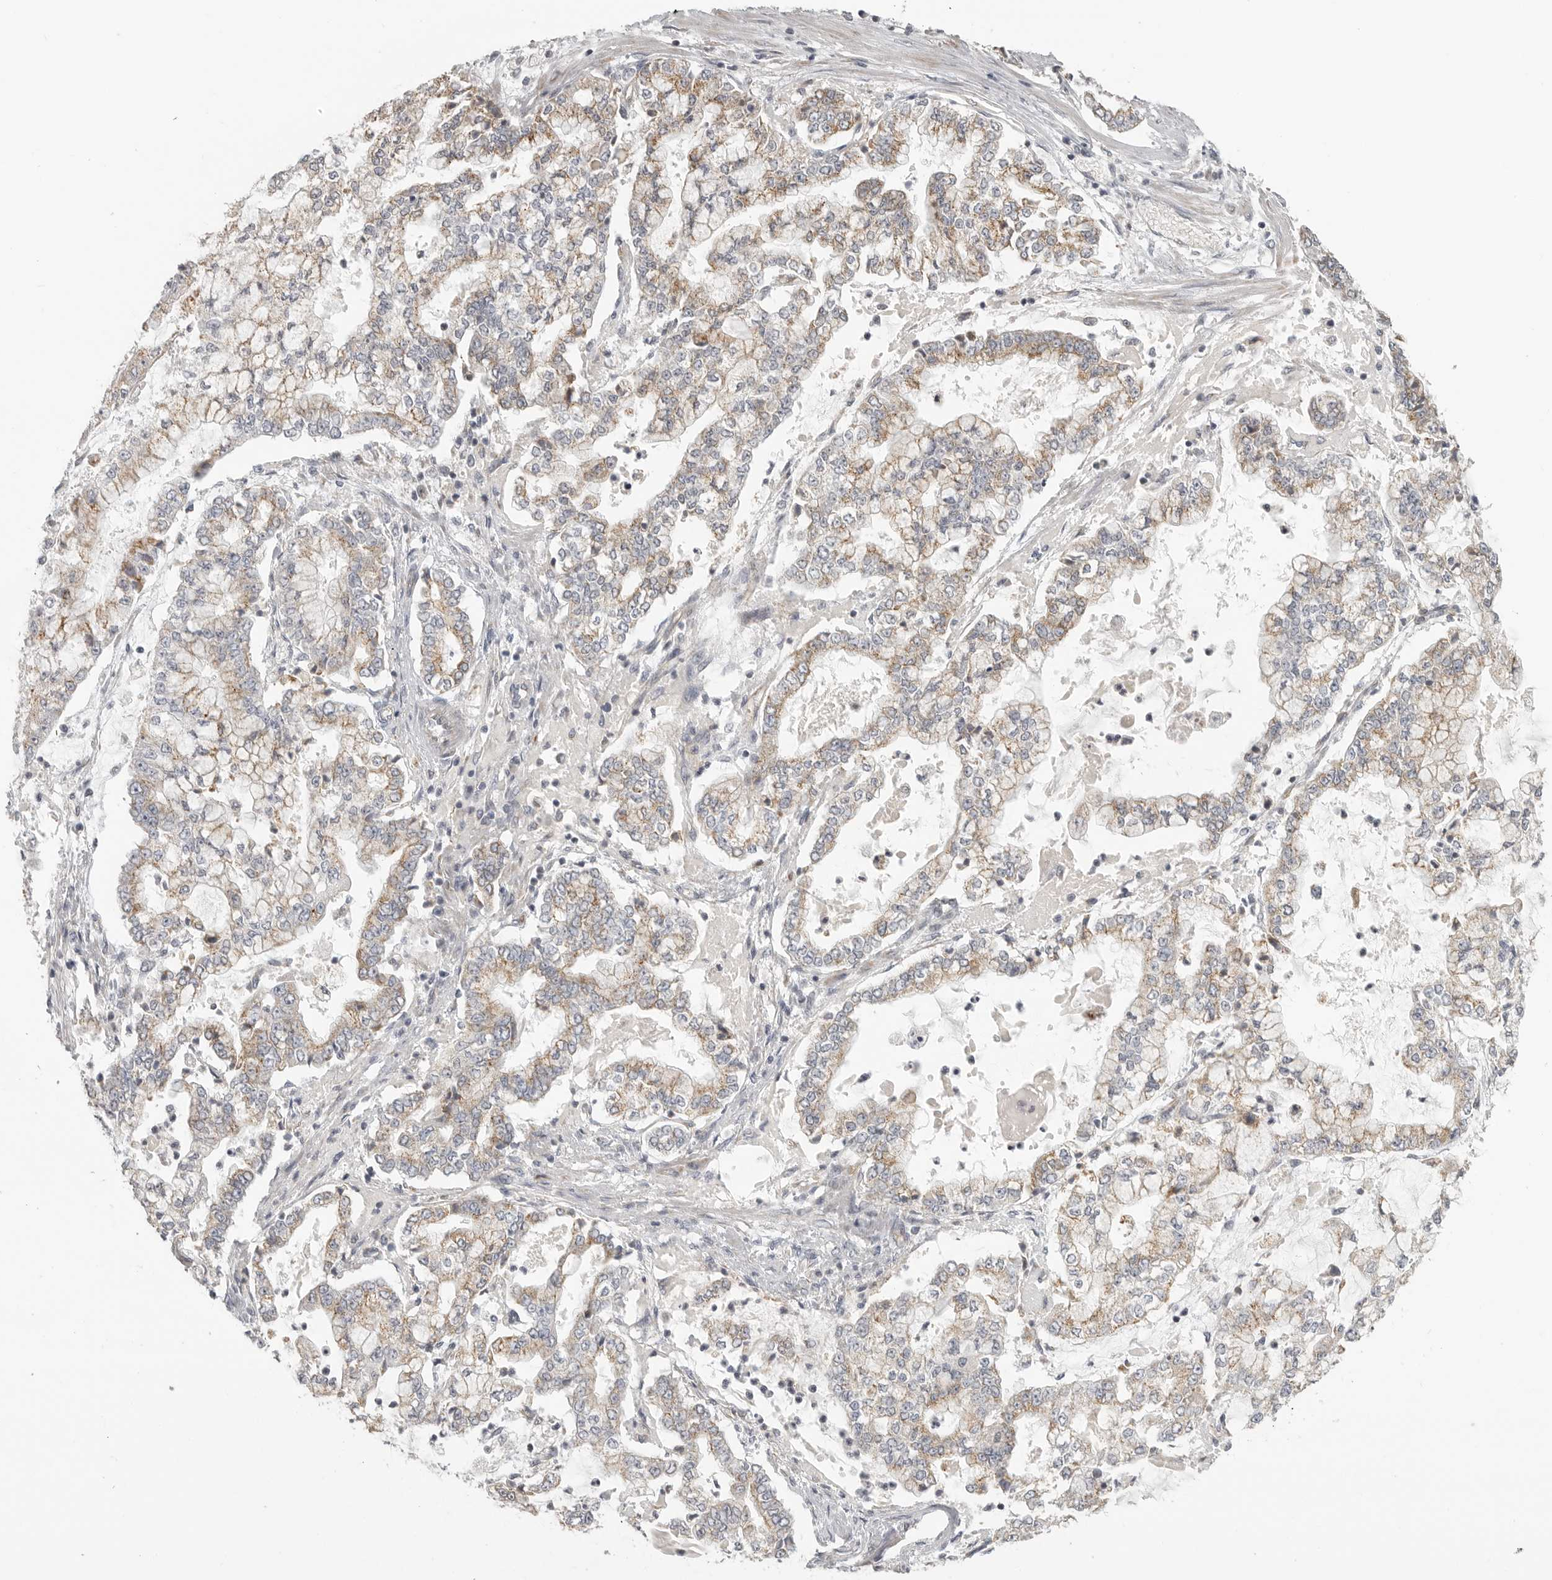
{"staining": {"intensity": "moderate", "quantity": "25%-75%", "location": "cytoplasmic/membranous"}, "tissue": "stomach cancer", "cell_type": "Tumor cells", "image_type": "cancer", "snomed": [{"axis": "morphology", "description": "Adenocarcinoma, NOS"}, {"axis": "topography", "description": "Stomach"}], "caption": "Adenocarcinoma (stomach) stained for a protein displays moderate cytoplasmic/membranous positivity in tumor cells.", "gene": "RXFP3", "patient": {"sex": "male", "age": 76}}